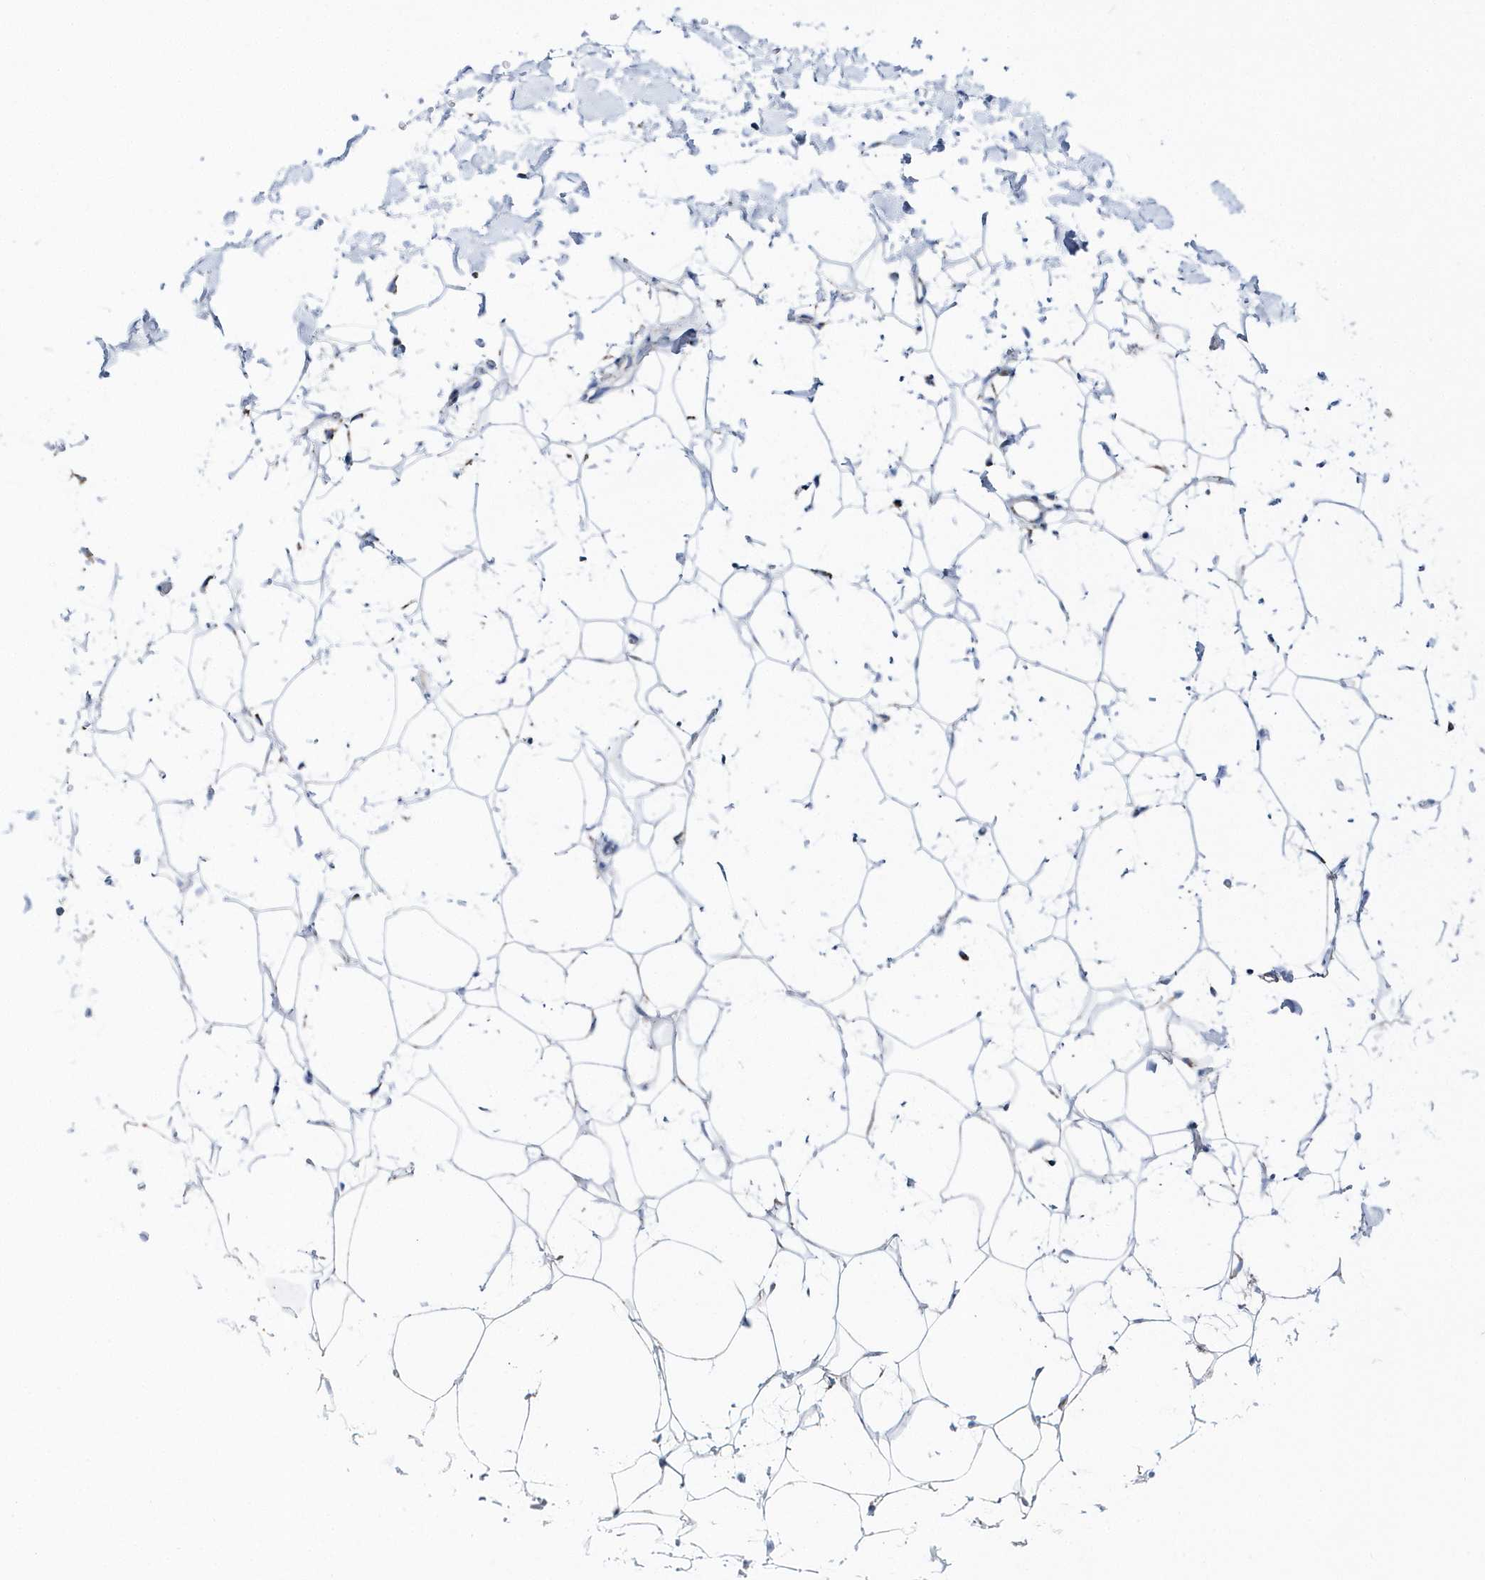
{"staining": {"intensity": "negative", "quantity": "none", "location": "none"}, "tissue": "adipose tissue", "cell_type": "Adipocytes", "image_type": "normal", "snomed": [{"axis": "morphology", "description": "Normal tissue, NOS"}, {"axis": "topography", "description": "Breast"}], "caption": "An immunohistochemistry (IHC) micrograph of benign adipose tissue is shown. There is no staining in adipocytes of adipose tissue.", "gene": "TMCO6", "patient": {"sex": "female", "age": 26}}